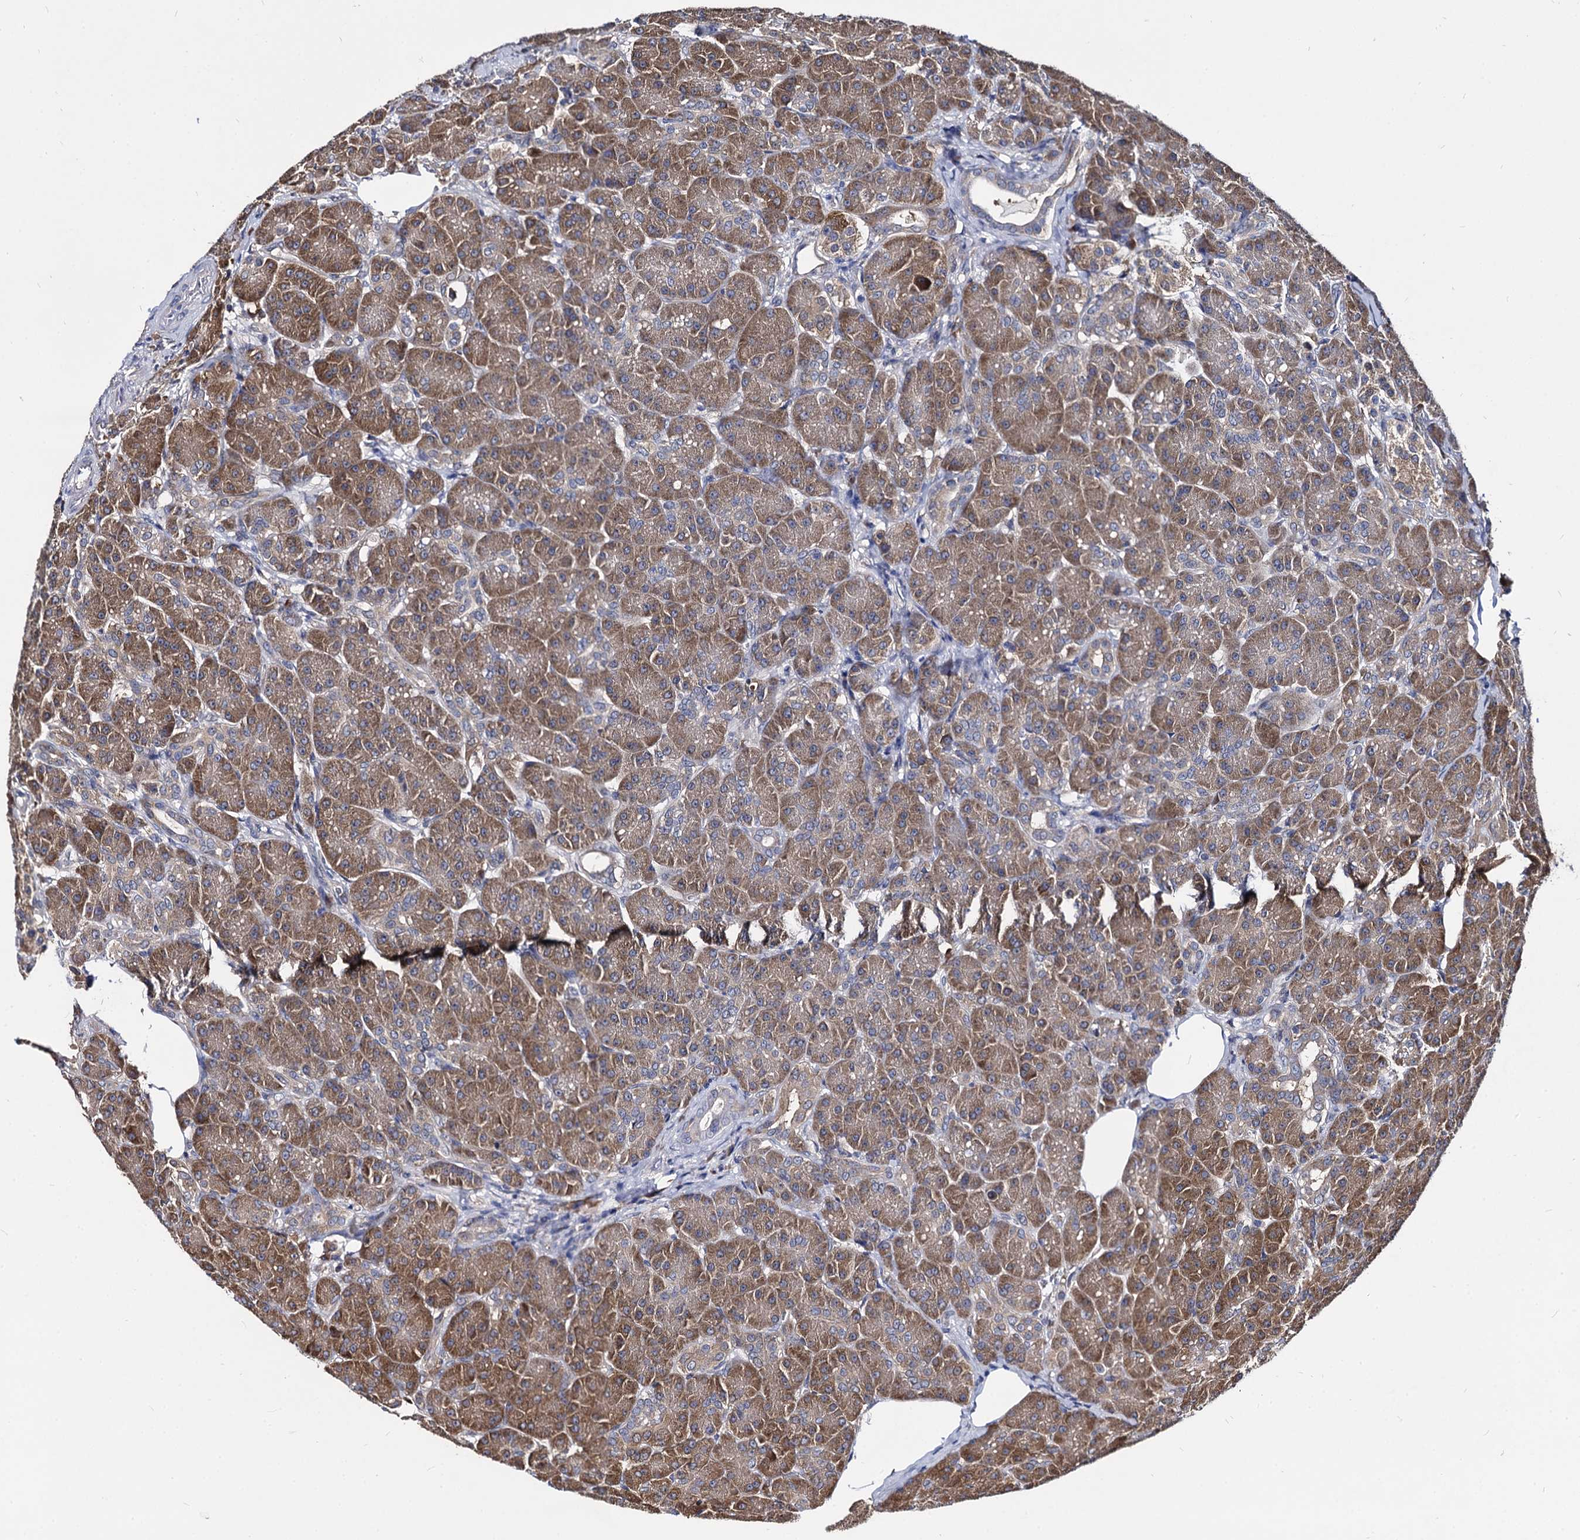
{"staining": {"intensity": "moderate", "quantity": ">75%", "location": "cytoplasmic/membranous"}, "tissue": "pancreas", "cell_type": "Exocrine glandular cells", "image_type": "normal", "snomed": [{"axis": "morphology", "description": "Normal tissue, NOS"}, {"axis": "topography", "description": "Pancreas"}], "caption": "Exocrine glandular cells show moderate cytoplasmic/membranous positivity in about >75% of cells in benign pancreas.", "gene": "NME1", "patient": {"sex": "male", "age": 63}}